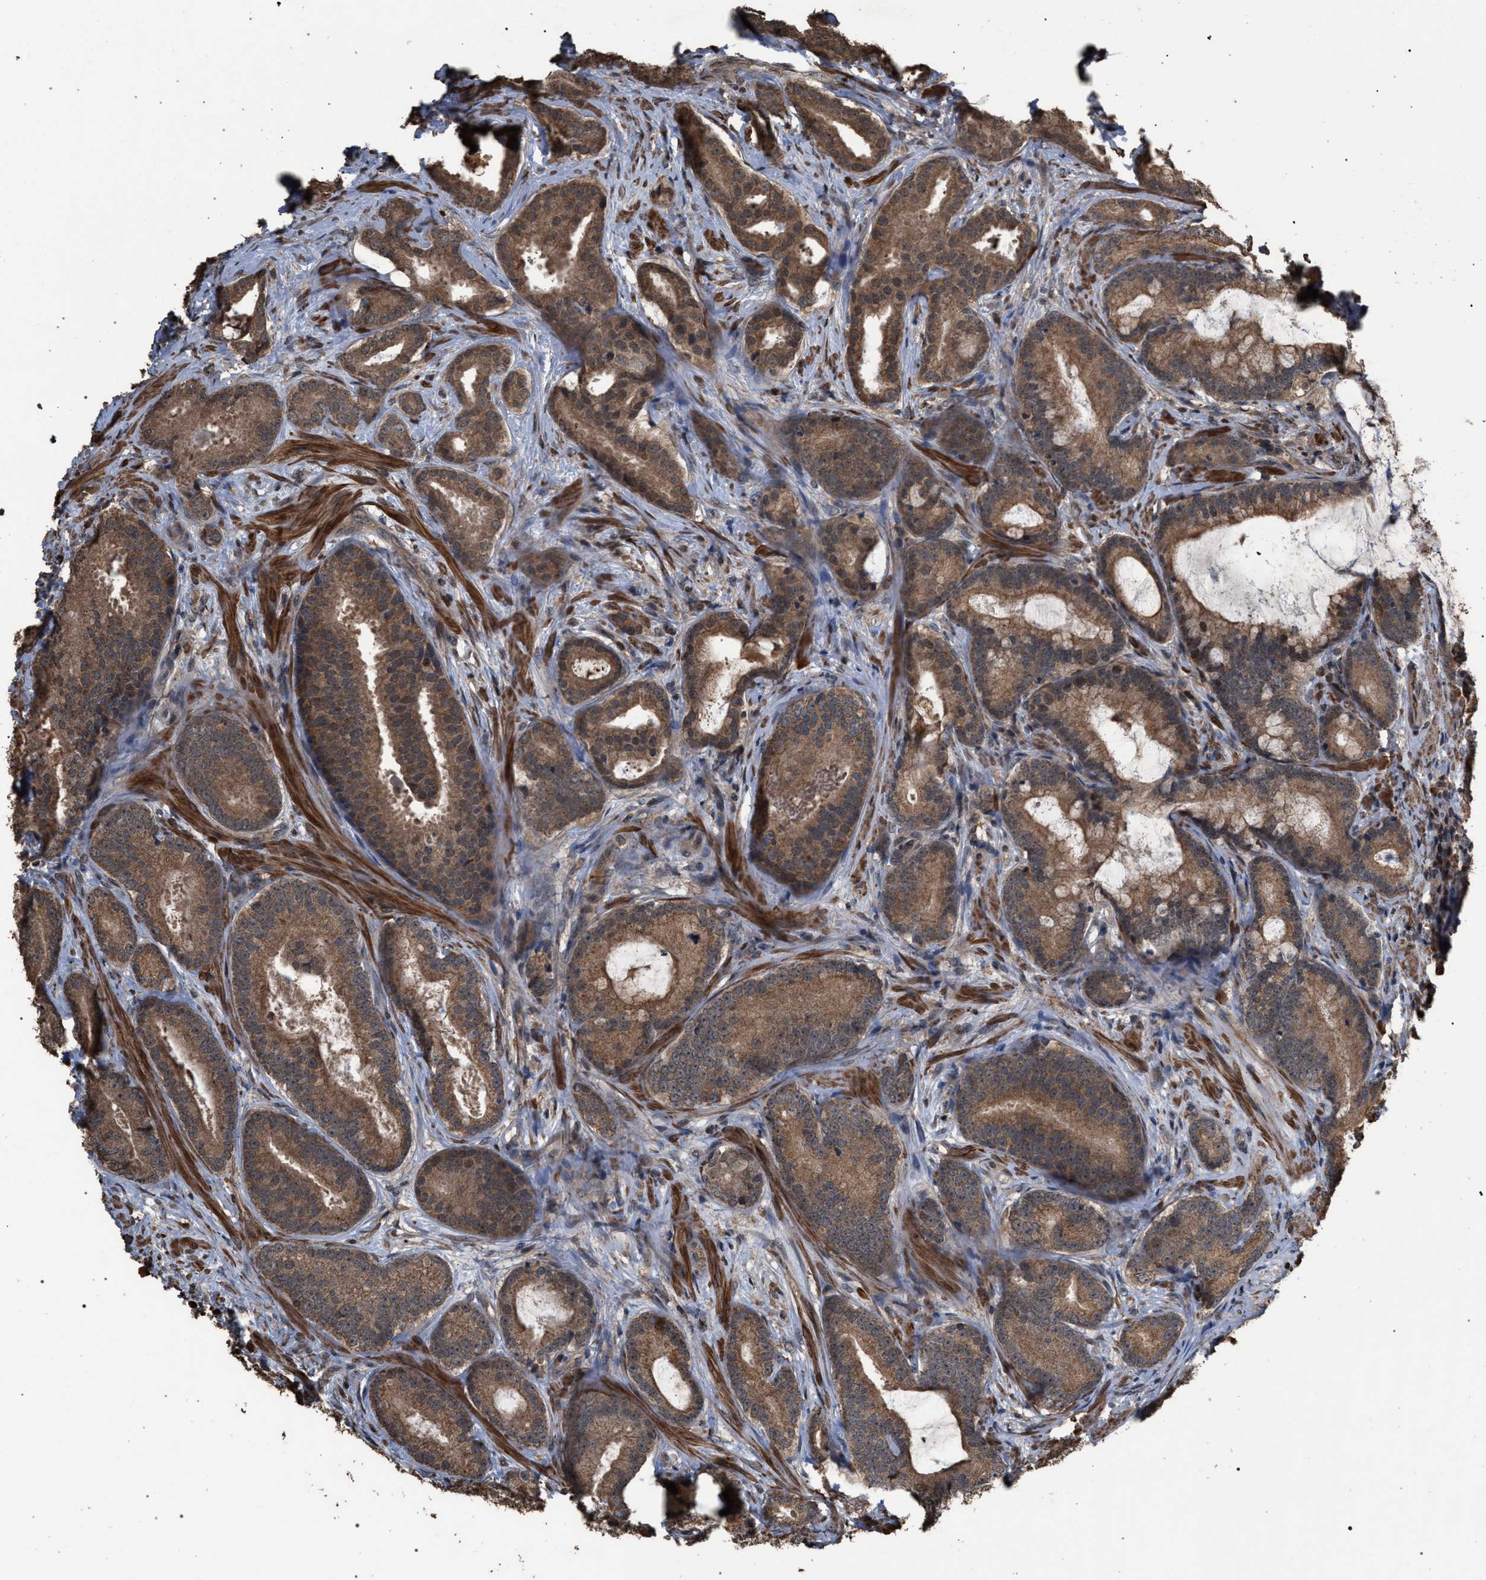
{"staining": {"intensity": "moderate", "quantity": ">75%", "location": "cytoplasmic/membranous"}, "tissue": "prostate cancer", "cell_type": "Tumor cells", "image_type": "cancer", "snomed": [{"axis": "morphology", "description": "Adenocarcinoma, High grade"}, {"axis": "topography", "description": "Prostate"}], "caption": "The histopathology image displays staining of prostate cancer, revealing moderate cytoplasmic/membranous protein positivity (brown color) within tumor cells.", "gene": "NAA35", "patient": {"sex": "male", "age": 55}}